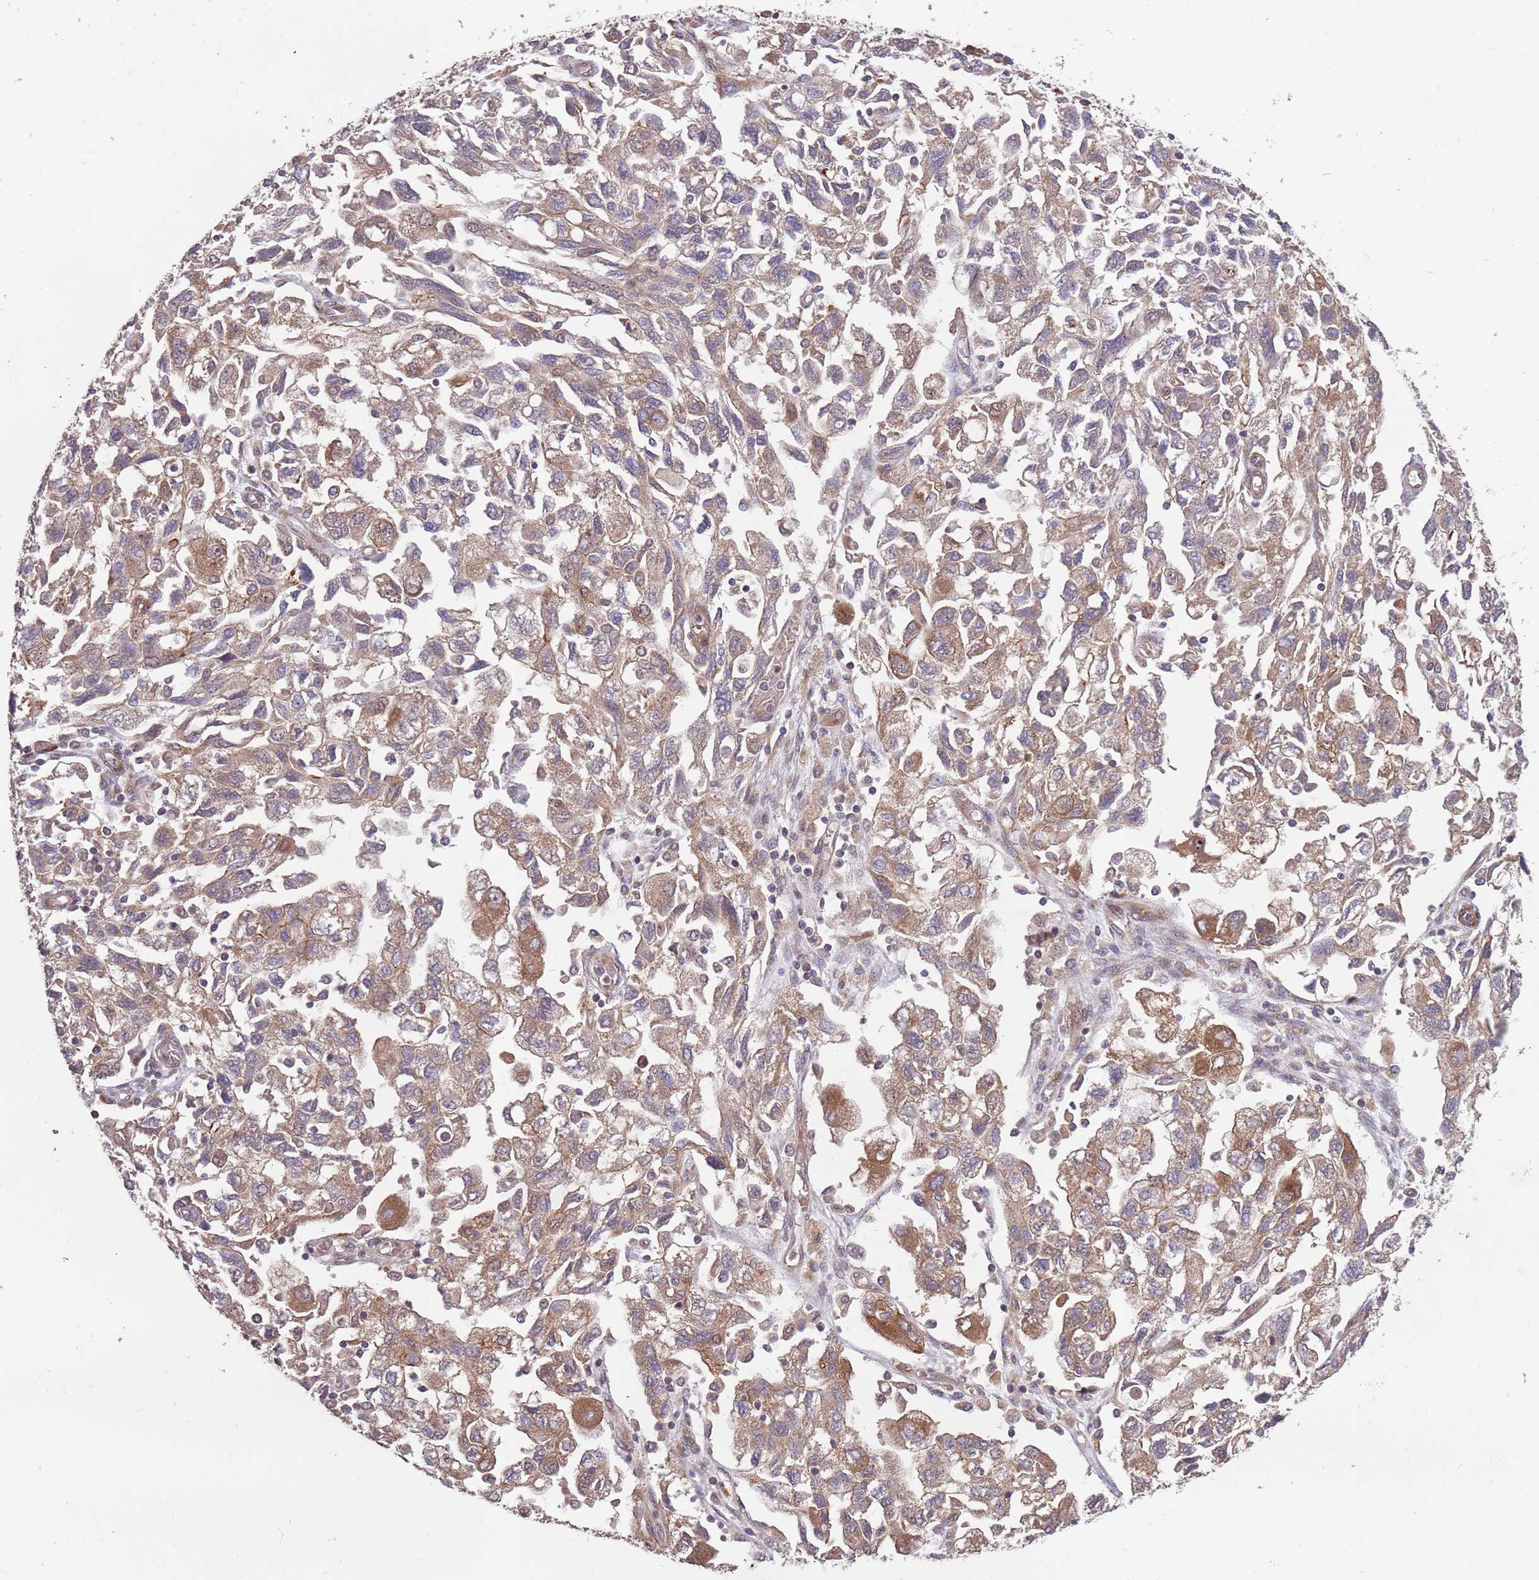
{"staining": {"intensity": "weak", "quantity": ">75%", "location": "cytoplasmic/membranous"}, "tissue": "ovarian cancer", "cell_type": "Tumor cells", "image_type": "cancer", "snomed": [{"axis": "morphology", "description": "Carcinoma, NOS"}, {"axis": "morphology", "description": "Cystadenocarcinoma, serous, NOS"}, {"axis": "topography", "description": "Ovary"}], "caption": "Ovarian cancer was stained to show a protein in brown. There is low levels of weak cytoplasmic/membranous staining in about >75% of tumor cells. Immunohistochemistry stains the protein of interest in brown and the nuclei are stained blue.", "gene": "PLD6", "patient": {"sex": "female", "age": 69}}